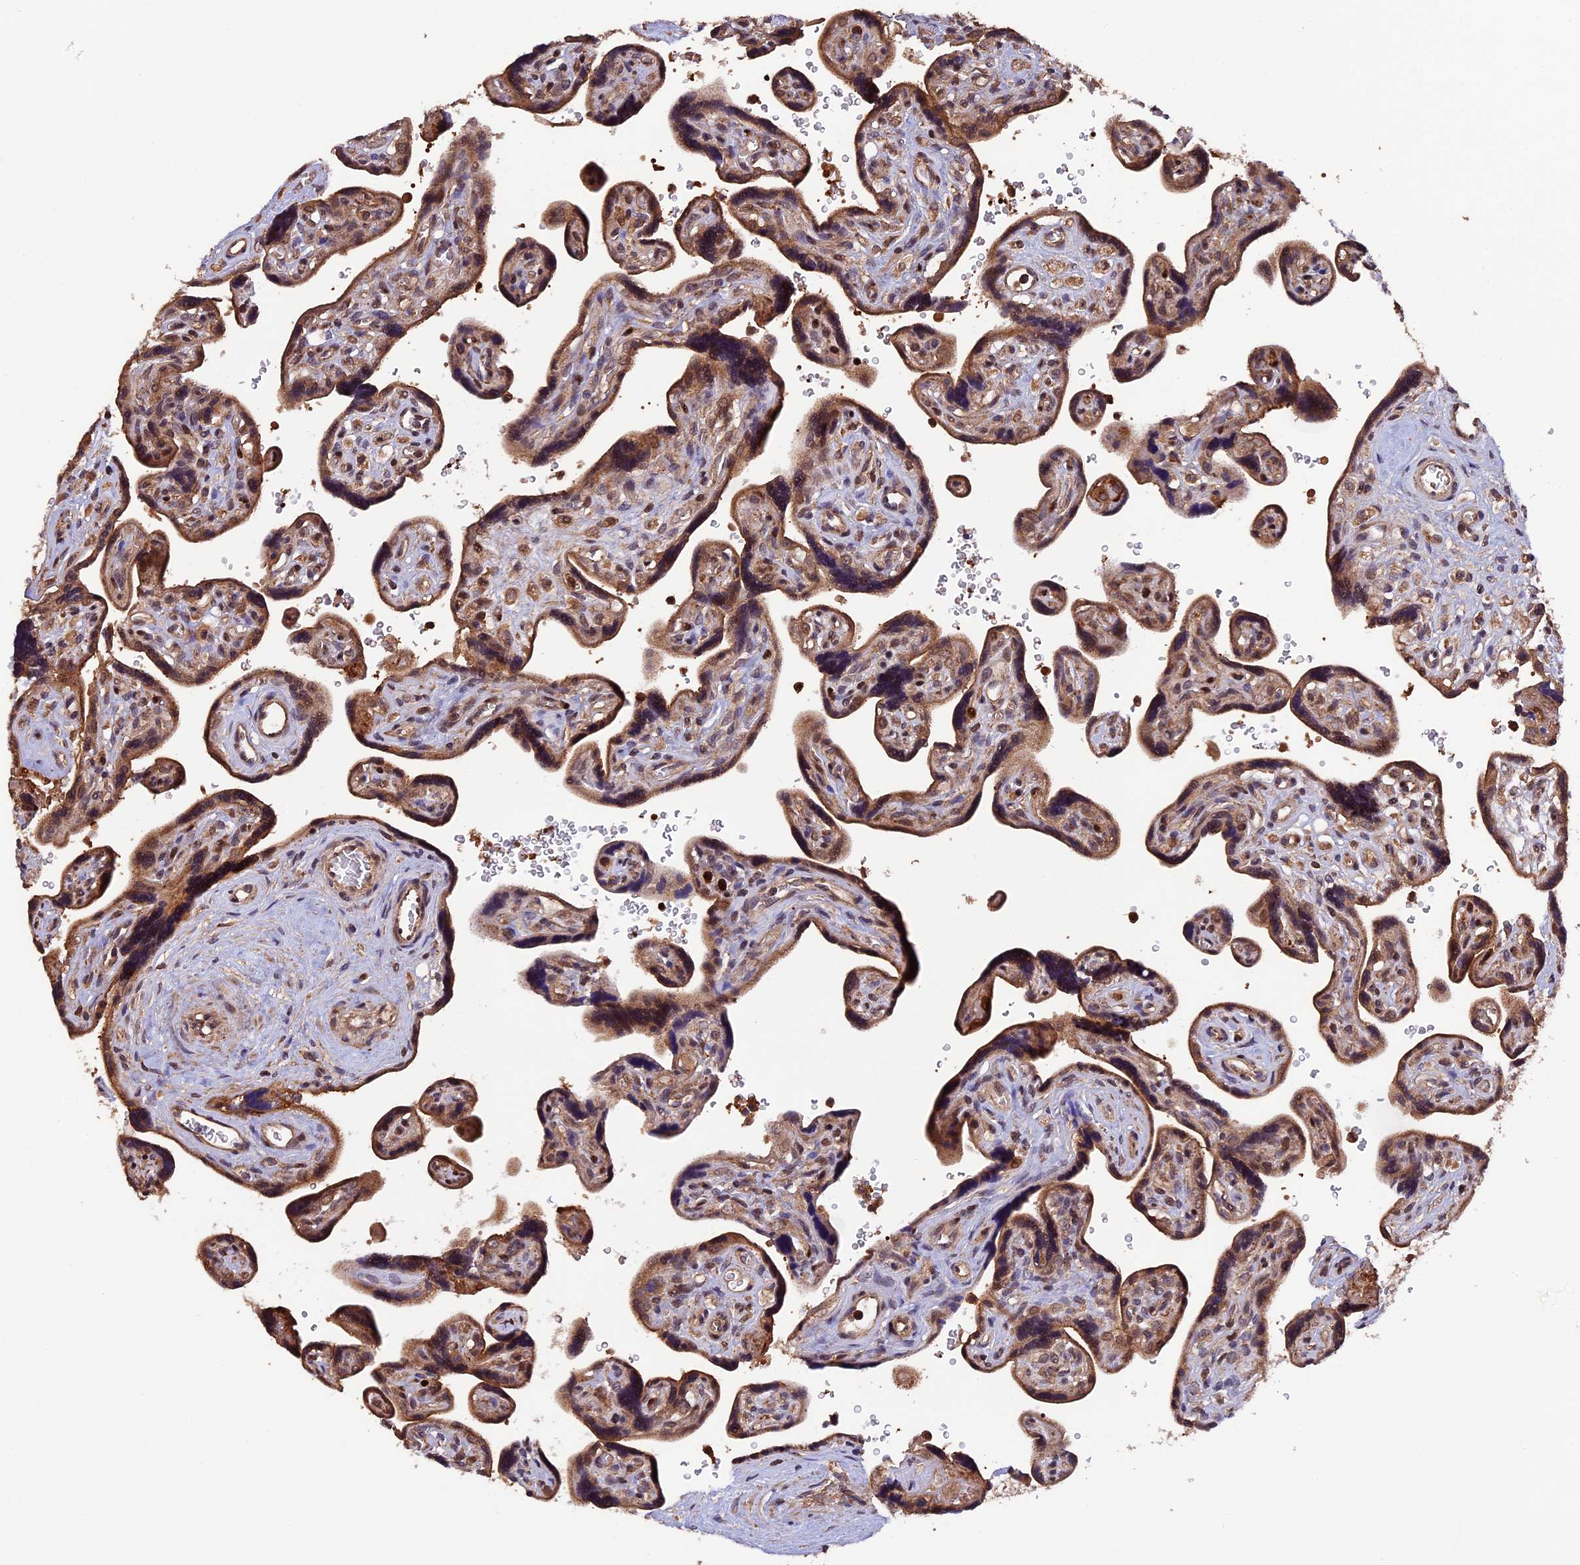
{"staining": {"intensity": "strong", "quantity": ">75%", "location": "cytoplasmic/membranous"}, "tissue": "placenta", "cell_type": "Trophoblastic cells", "image_type": "normal", "snomed": [{"axis": "morphology", "description": "Normal tissue, NOS"}, {"axis": "topography", "description": "Placenta"}], "caption": "There is high levels of strong cytoplasmic/membranous positivity in trophoblastic cells of normal placenta, as demonstrated by immunohistochemical staining (brown color).", "gene": "PKD2L2", "patient": {"sex": "female", "age": 39}}